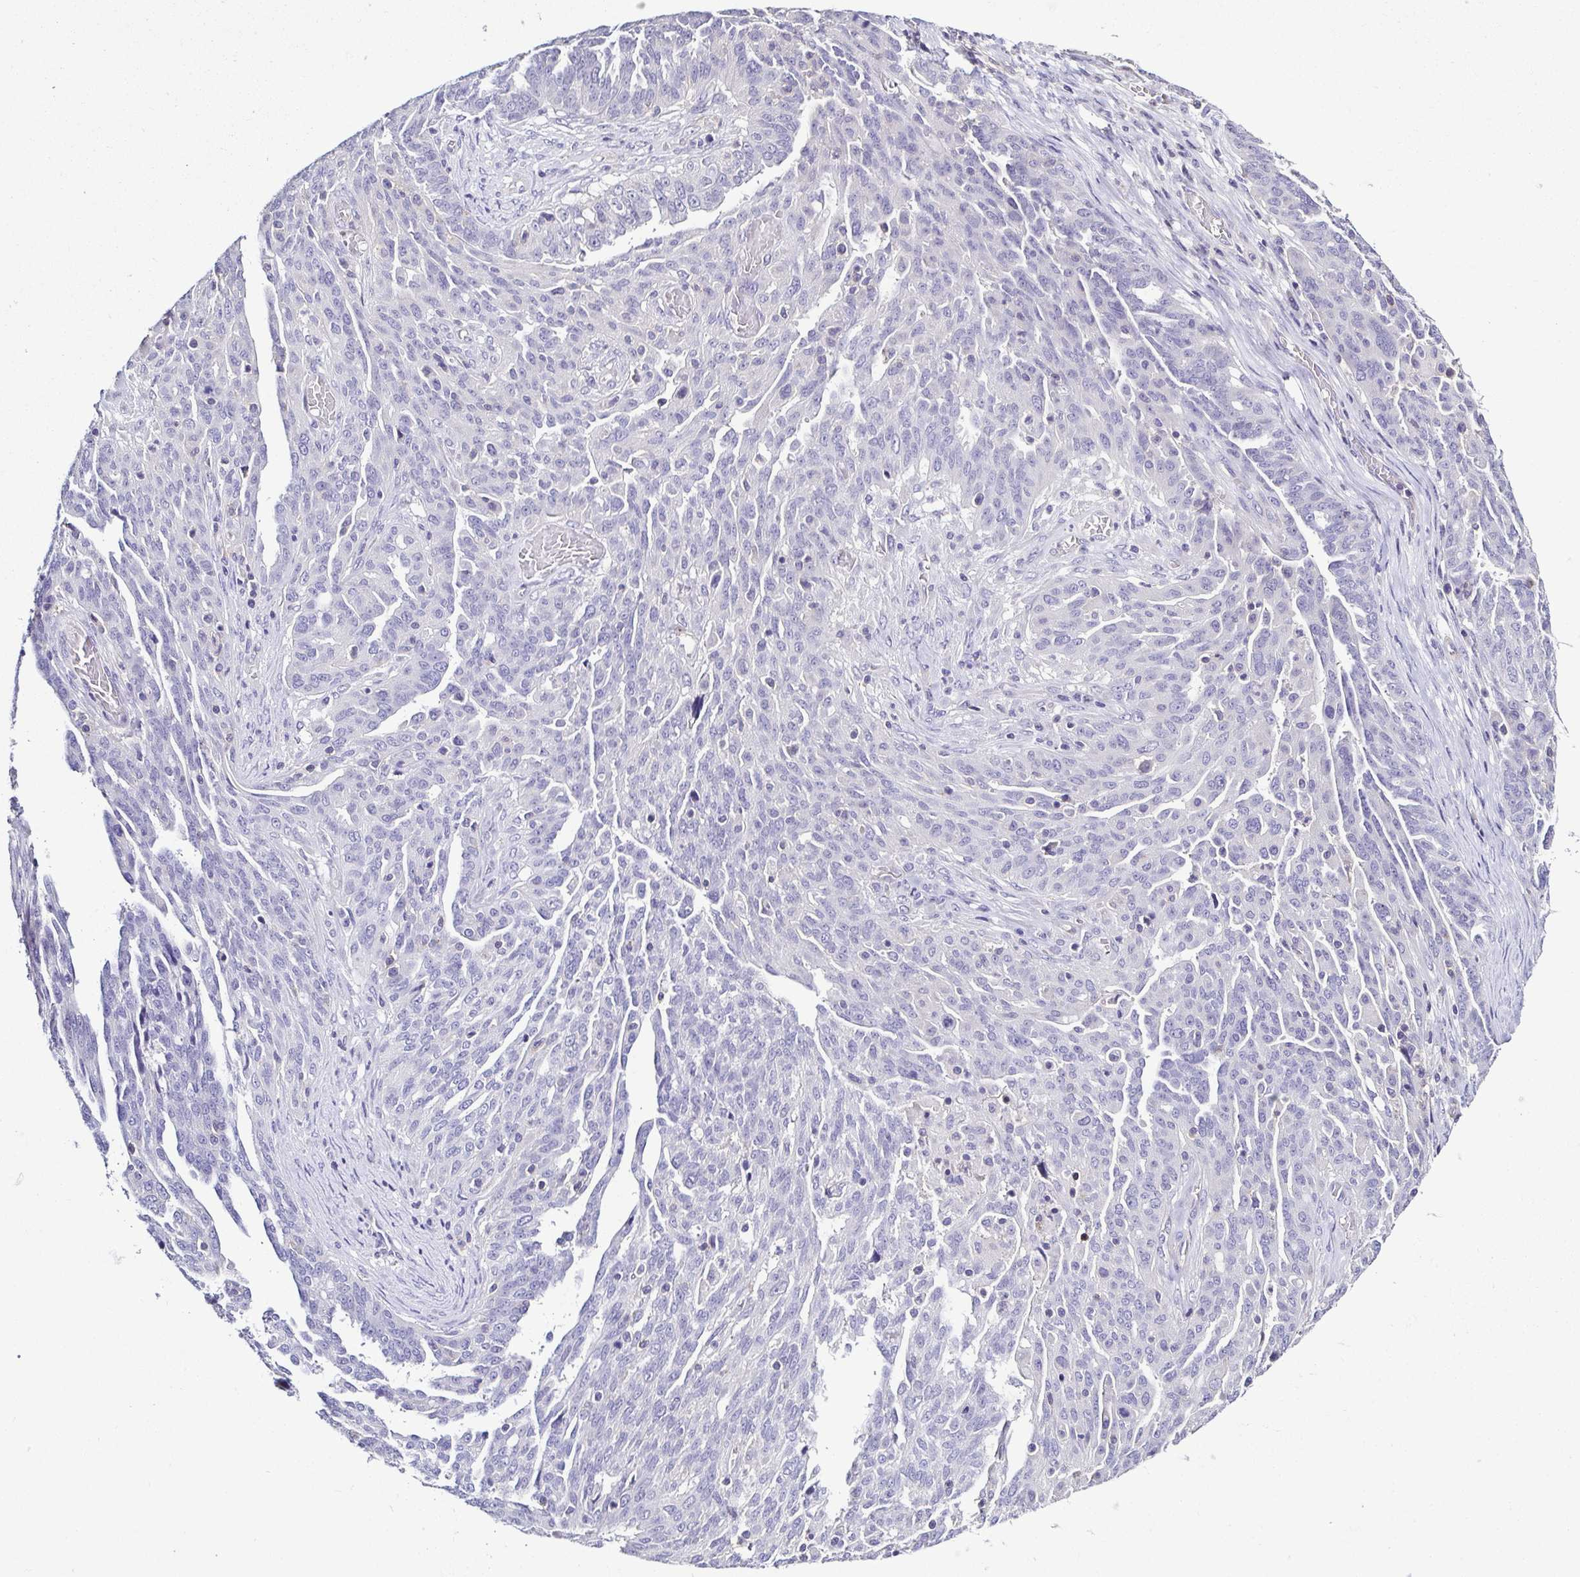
{"staining": {"intensity": "negative", "quantity": "none", "location": "none"}, "tissue": "ovarian cancer", "cell_type": "Tumor cells", "image_type": "cancer", "snomed": [{"axis": "morphology", "description": "Cystadenocarcinoma, serous, NOS"}, {"axis": "topography", "description": "Ovary"}], "caption": "Human serous cystadenocarcinoma (ovarian) stained for a protein using immunohistochemistry demonstrates no positivity in tumor cells.", "gene": "TNNT2", "patient": {"sex": "female", "age": 67}}